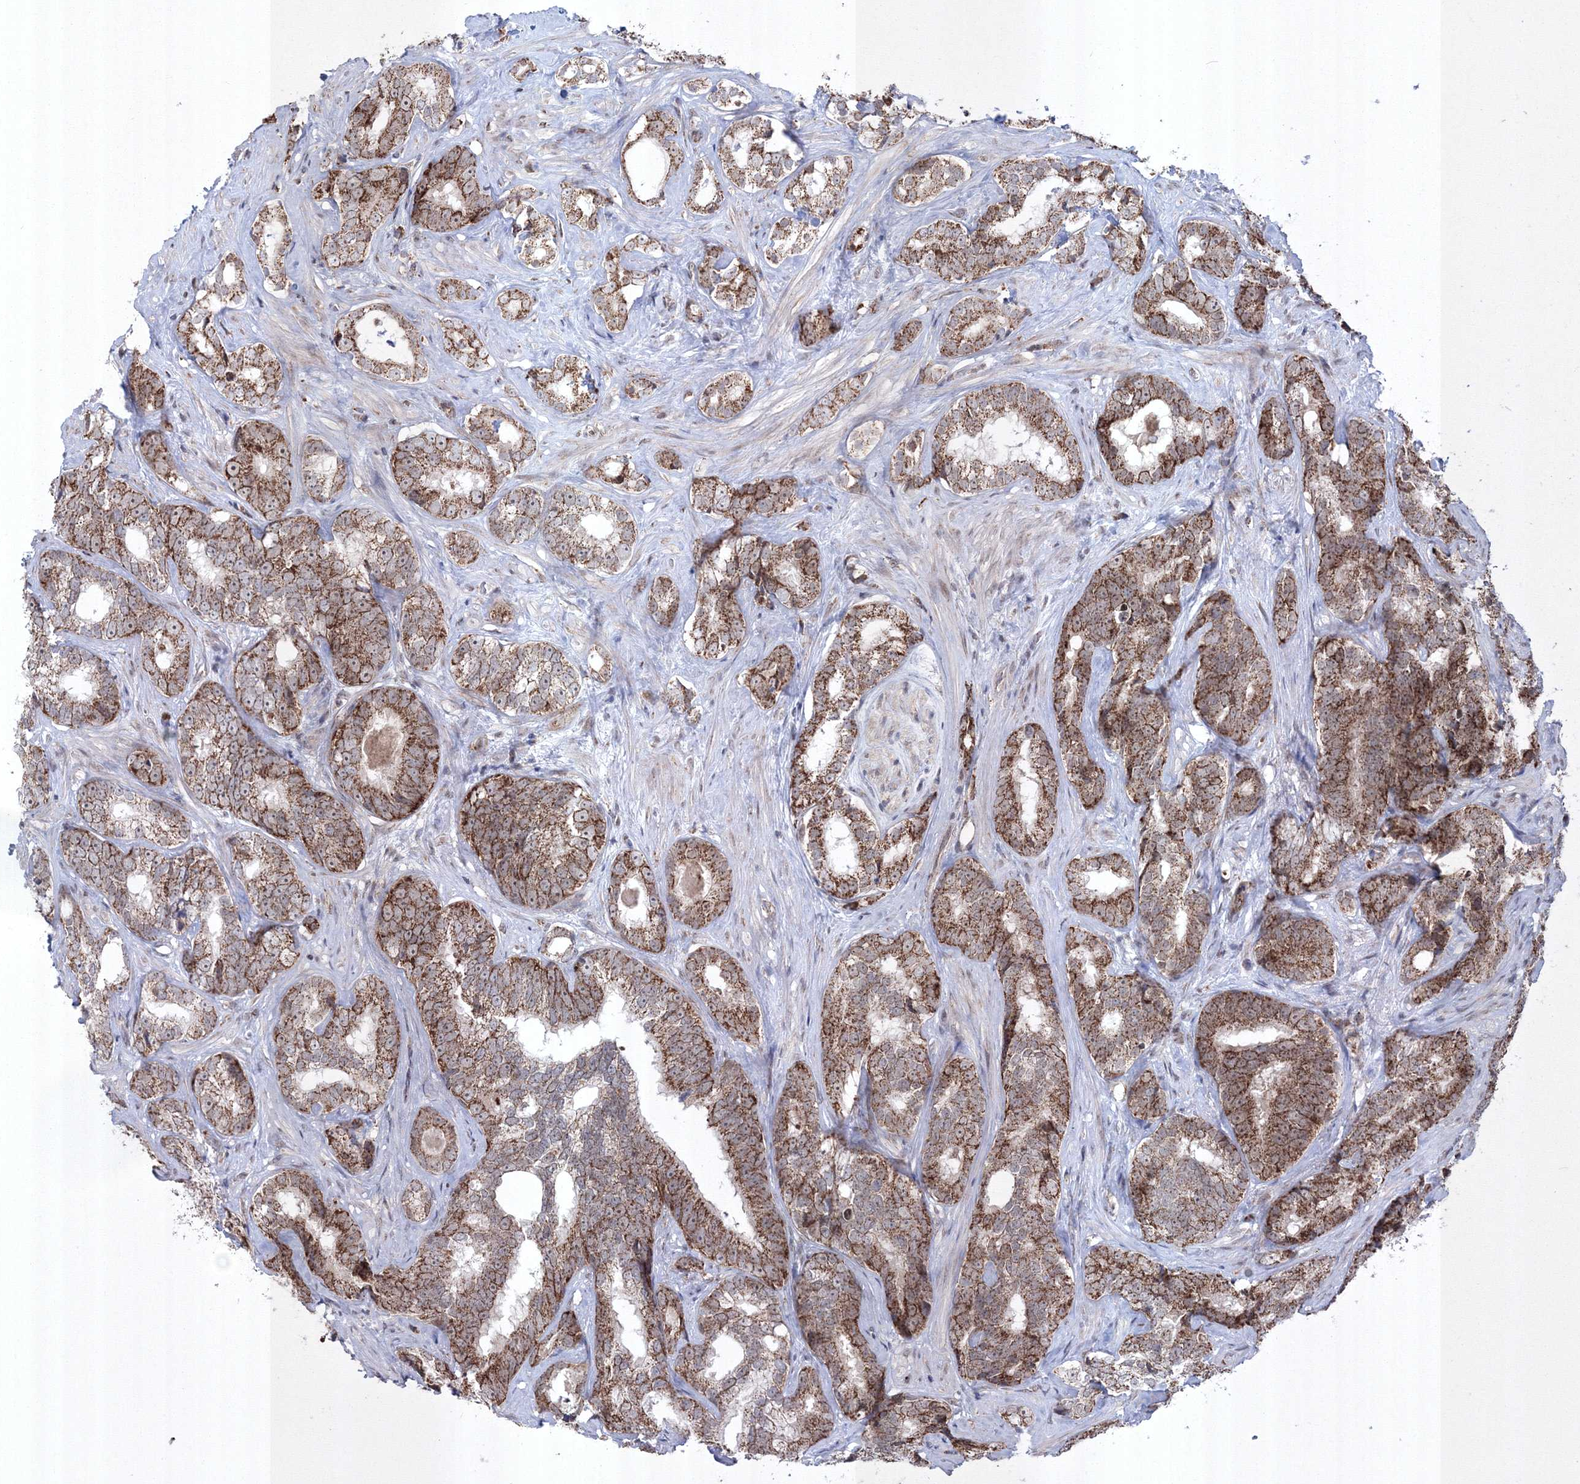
{"staining": {"intensity": "strong", "quantity": ">75%", "location": "cytoplasmic/membranous"}, "tissue": "prostate cancer", "cell_type": "Tumor cells", "image_type": "cancer", "snomed": [{"axis": "morphology", "description": "Adenocarcinoma, High grade"}, {"axis": "topography", "description": "Prostate"}], "caption": "Prostate cancer stained with a brown dye shows strong cytoplasmic/membranous positive expression in approximately >75% of tumor cells.", "gene": "GRSF1", "patient": {"sex": "male", "age": 66}}